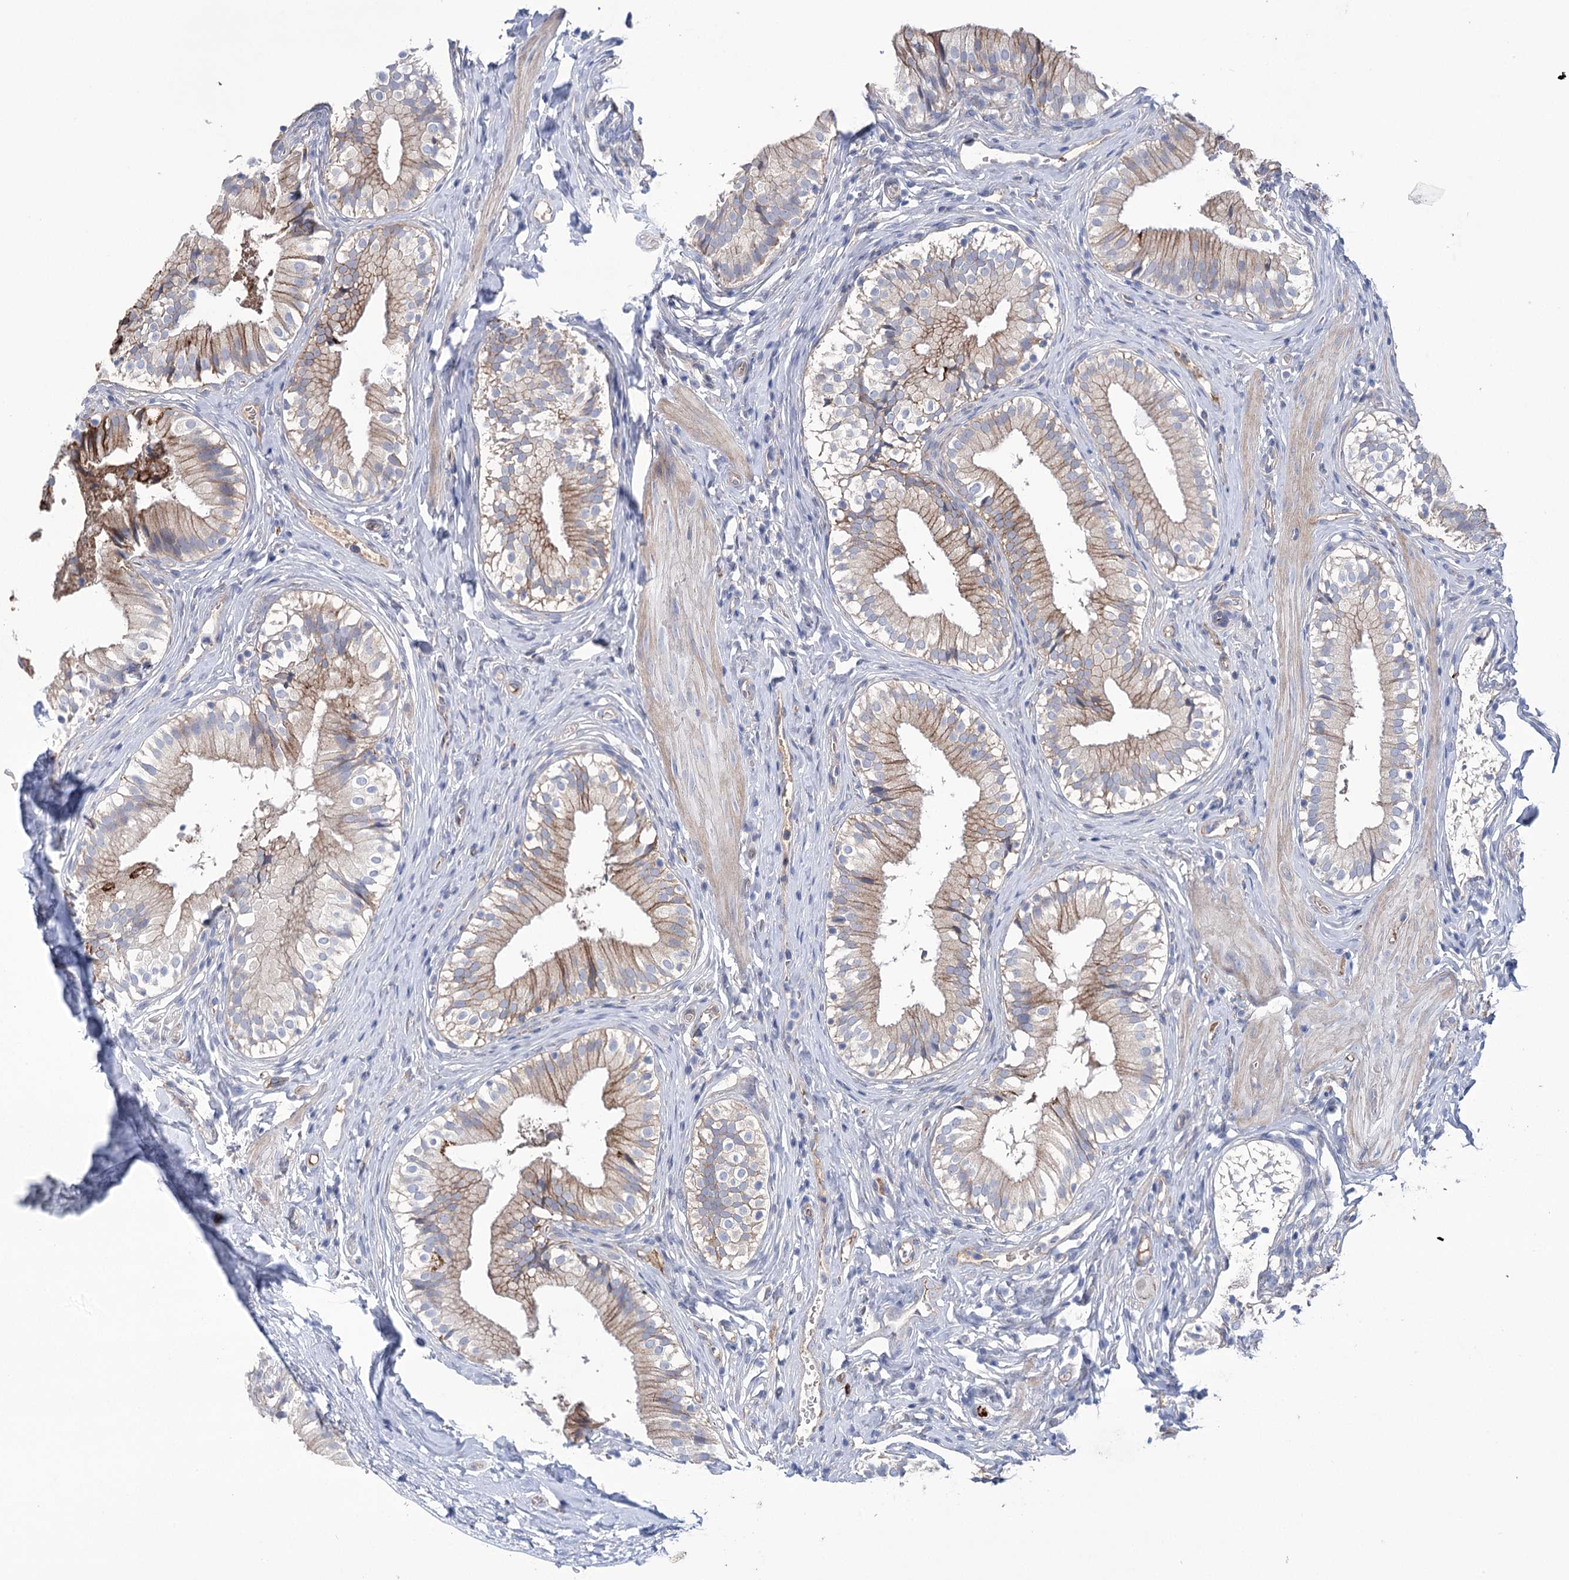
{"staining": {"intensity": "moderate", "quantity": "25%-75%", "location": "cytoplasmic/membranous"}, "tissue": "gallbladder", "cell_type": "Glandular cells", "image_type": "normal", "snomed": [{"axis": "morphology", "description": "Normal tissue, NOS"}, {"axis": "topography", "description": "Gallbladder"}], "caption": "Glandular cells show medium levels of moderate cytoplasmic/membranous positivity in about 25%-75% of cells in normal human gallbladder. (DAB (3,3'-diaminobenzidine) = brown stain, brightfield microscopy at high magnification).", "gene": "CEP164", "patient": {"sex": "female", "age": 47}}